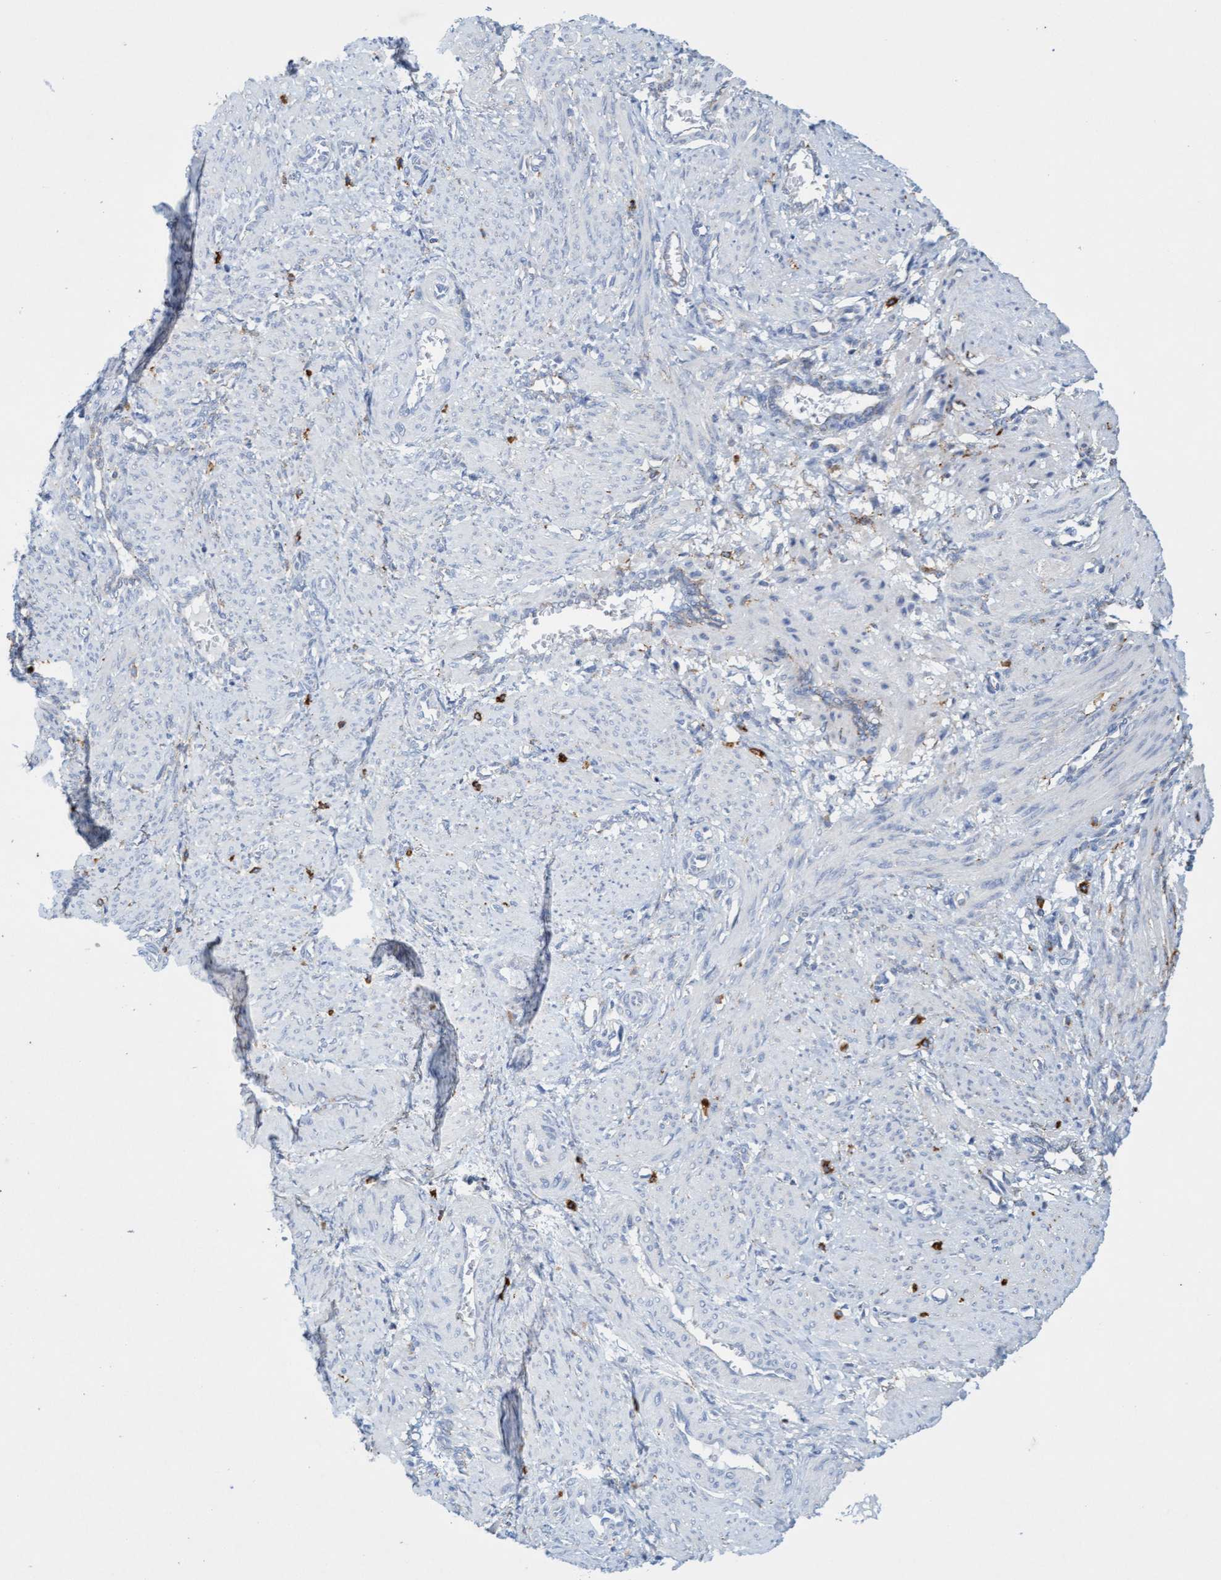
{"staining": {"intensity": "negative", "quantity": "none", "location": "none"}, "tissue": "smooth muscle", "cell_type": "Smooth muscle cells", "image_type": "normal", "snomed": [{"axis": "morphology", "description": "Normal tissue, NOS"}, {"axis": "topography", "description": "Endometrium"}], "caption": "Immunohistochemistry photomicrograph of unremarkable smooth muscle: smooth muscle stained with DAB exhibits no significant protein positivity in smooth muscle cells. (Stains: DAB (3,3'-diaminobenzidine) immunohistochemistry (IHC) with hematoxylin counter stain, Microscopy: brightfield microscopy at high magnification).", "gene": "SGSH", "patient": {"sex": "female", "age": 33}}